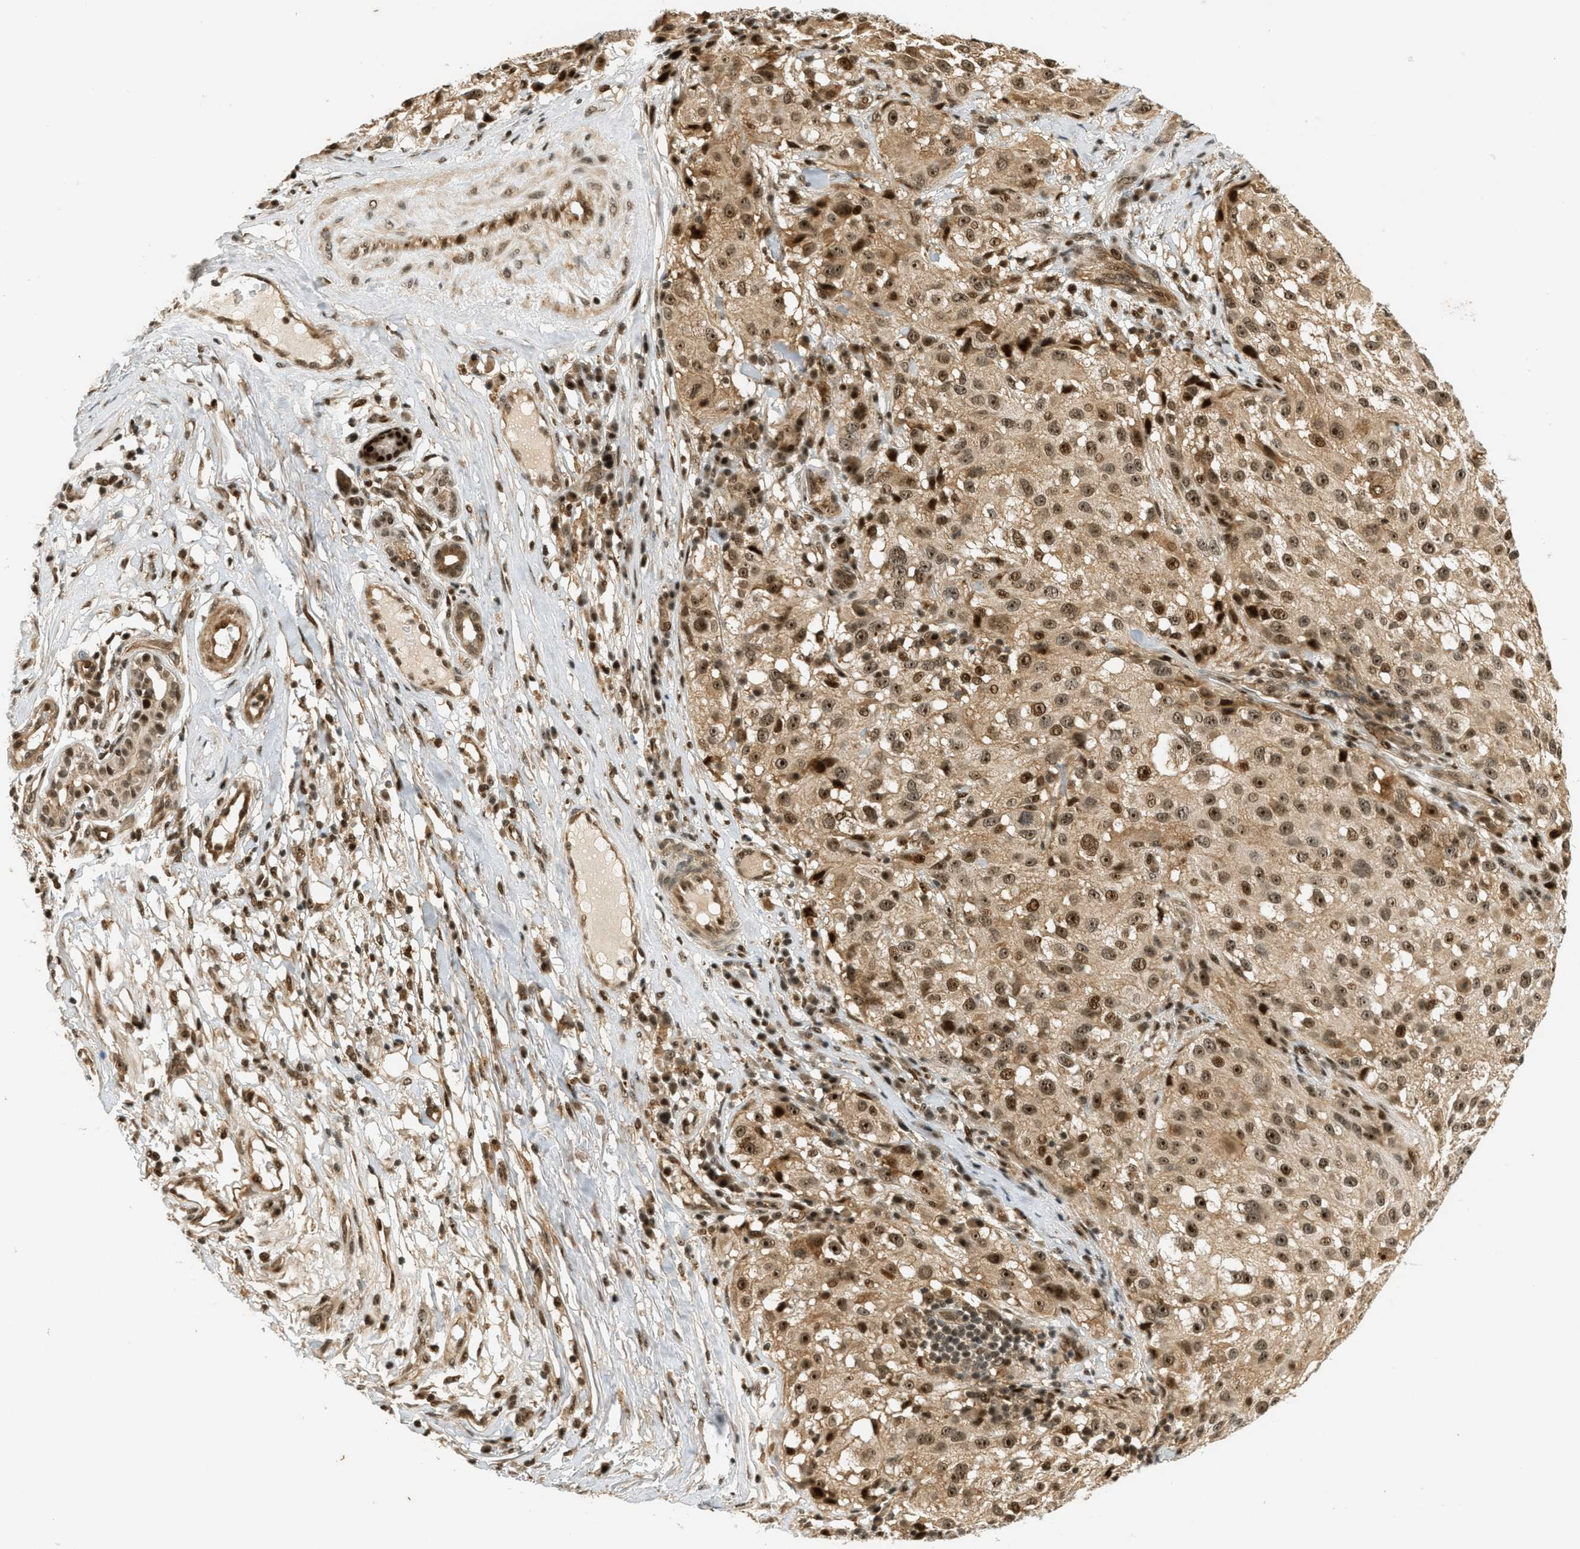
{"staining": {"intensity": "moderate", "quantity": ">75%", "location": "cytoplasmic/membranous,nuclear"}, "tissue": "melanoma", "cell_type": "Tumor cells", "image_type": "cancer", "snomed": [{"axis": "morphology", "description": "Necrosis, NOS"}, {"axis": "morphology", "description": "Malignant melanoma, NOS"}, {"axis": "topography", "description": "Skin"}], "caption": "Malignant melanoma tissue shows moderate cytoplasmic/membranous and nuclear positivity in about >75% of tumor cells, visualized by immunohistochemistry.", "gene": "FOXM1", "patient": {"sex": "female", "age": 87}}